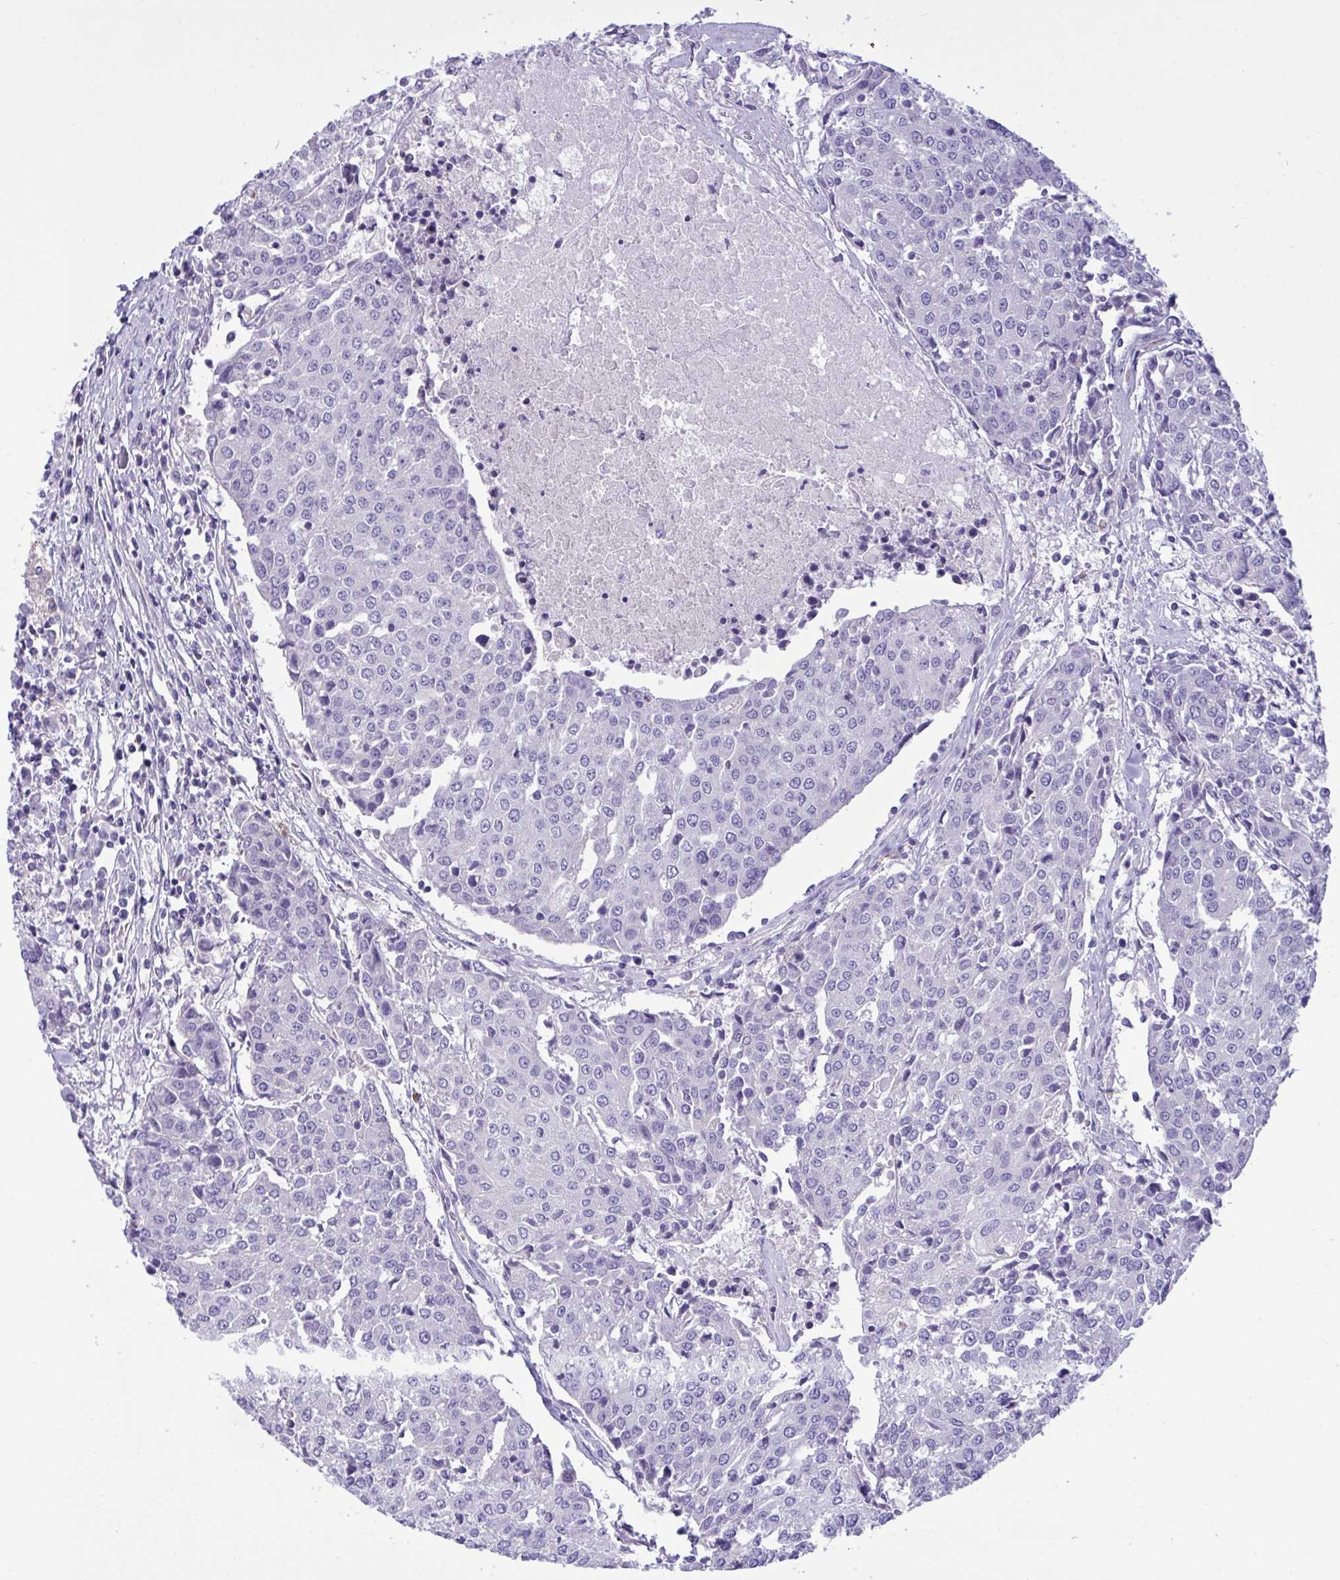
{"staining": {"intensity": "negative", "quantity": "none", "location": "none"}, "tissue": "urothelial cancer", "cell_type": "Tumor cells", "image_type": "cancer", "snomed": [{"axis": "morphology", "description": "Urothelial carcinoma, High grade"}, {"axis": "topography", "description": "Urinary bladder"}], "caption": "High magnification brightfield microscopy of urothelial cancer stained with DAB (3,3'-diaminobenzidine) (brown) and counterstained with hematoxylin (blue): tumor cells show no significant expression. (DAB IHC visualized using brightfield microscopy, high magnification).", "gene": "WDR97", "patient": {"sex": "female", "age": 85}}